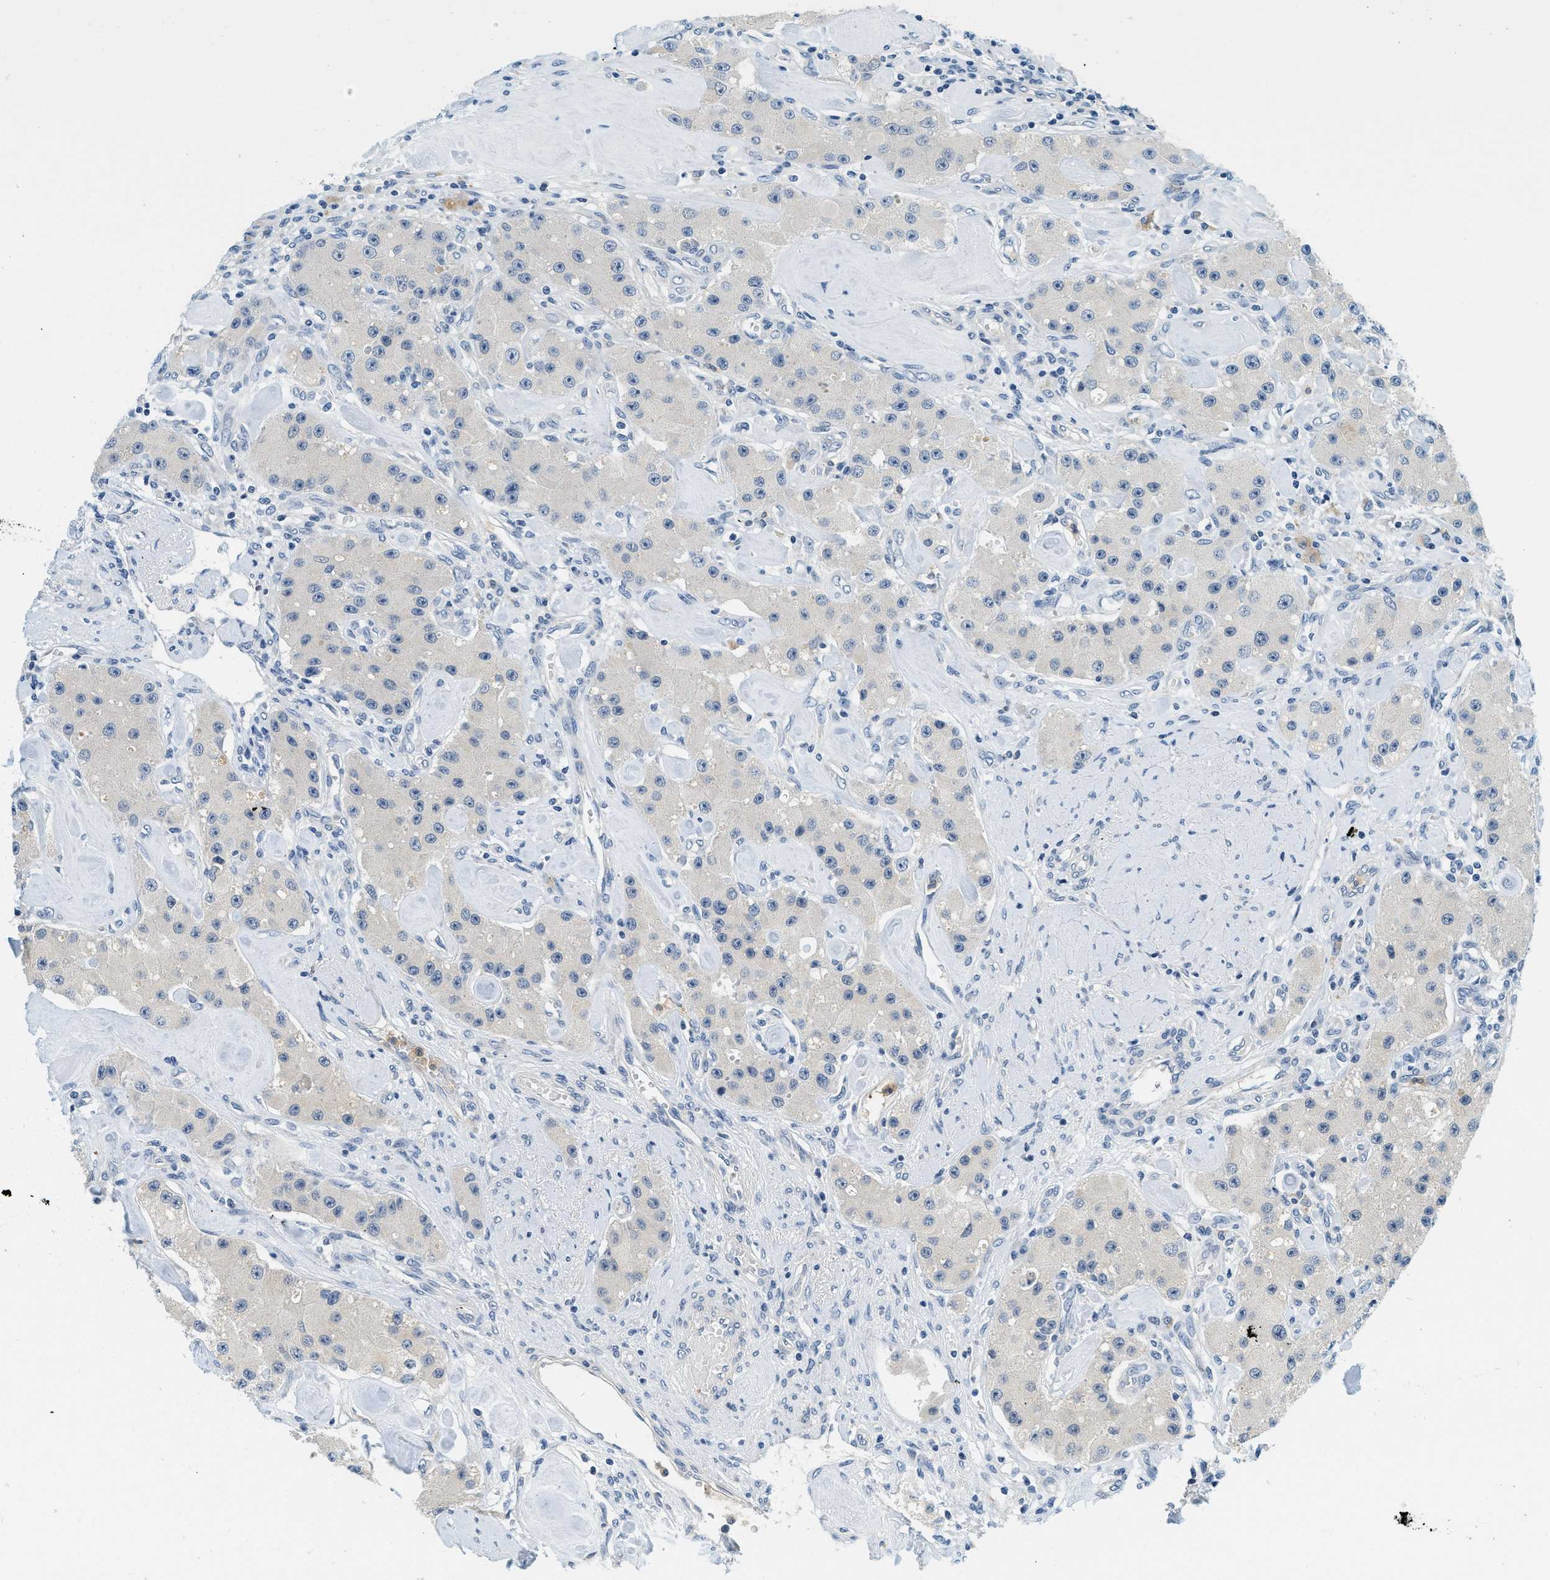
{"staining": {"intensity": "negative", "quantity": "none", "location": "none"}, "tissue": "carcinoid", "cell_type": "Tumor cells", "image_type": "cancer", "snomed": [{"axis": "morphology", "description": "Carcinoid, malignant, NOS"}, {"axis": "topography", "description": "Pancreas"}], "caption": "Immunohistochemical staining of malignant carcinoid demonstrates no significant positivity in tumor cells.", "gene": "RASGRP2", "patient": {"sex": "male", "age": 41}}